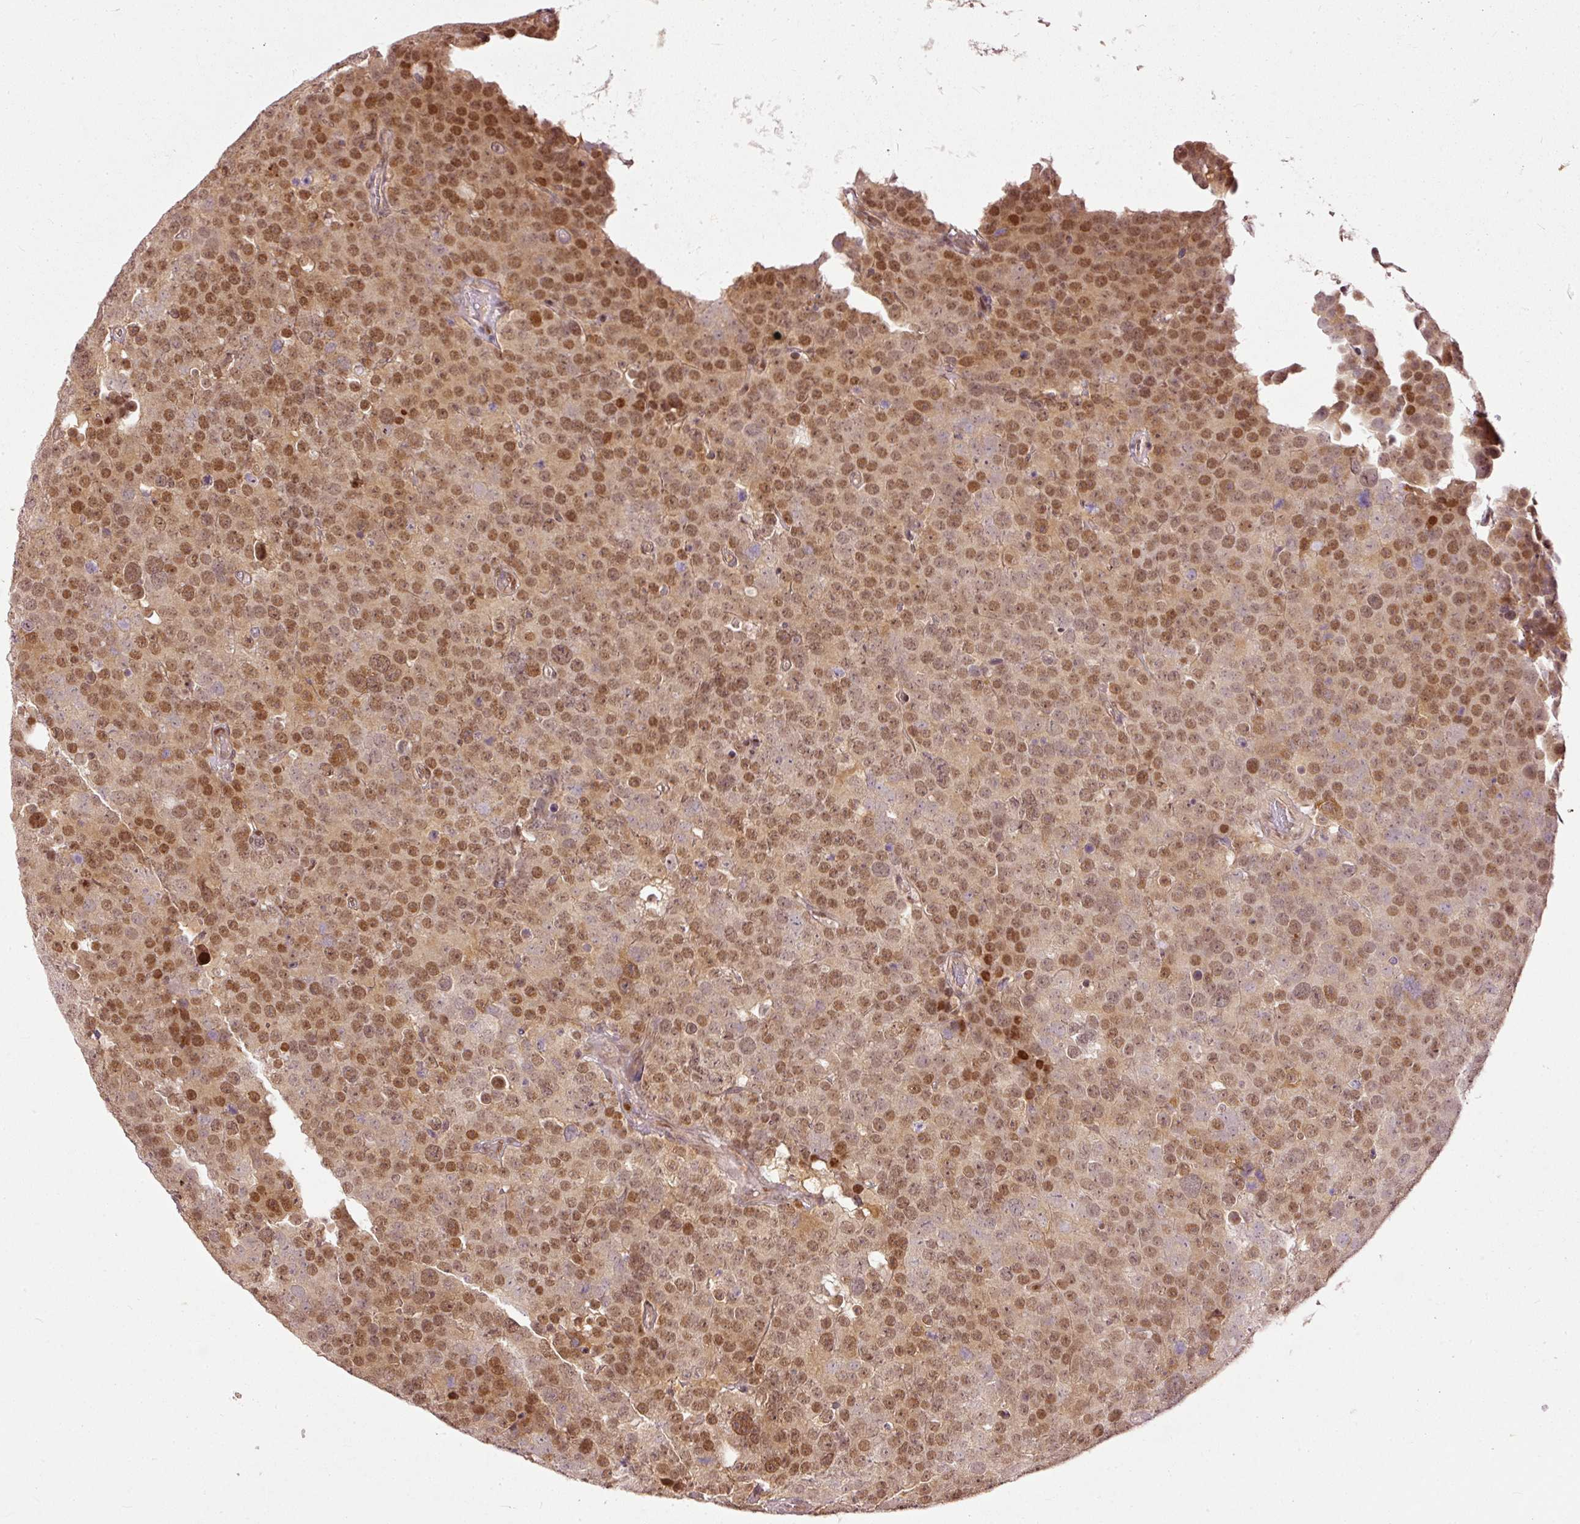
{"staining": {"intensity": "moderate", "quantity": ">75%", "location": "nuclear"}, "tissue": "testis cancer", "cell_type": "Tumor cells", "image_type": "cancer", "snomed": [{"axis": "morphology", "description": "Seminoma, NOS"}, {"axis": "topography", "description": "Testis"}], "caption": "A brown stain shows moderate nuclear expression of a protein in human testis cancer tumor cells.", "gene": "ZNF778", "patient": {"sex": "male", "age": 71}}